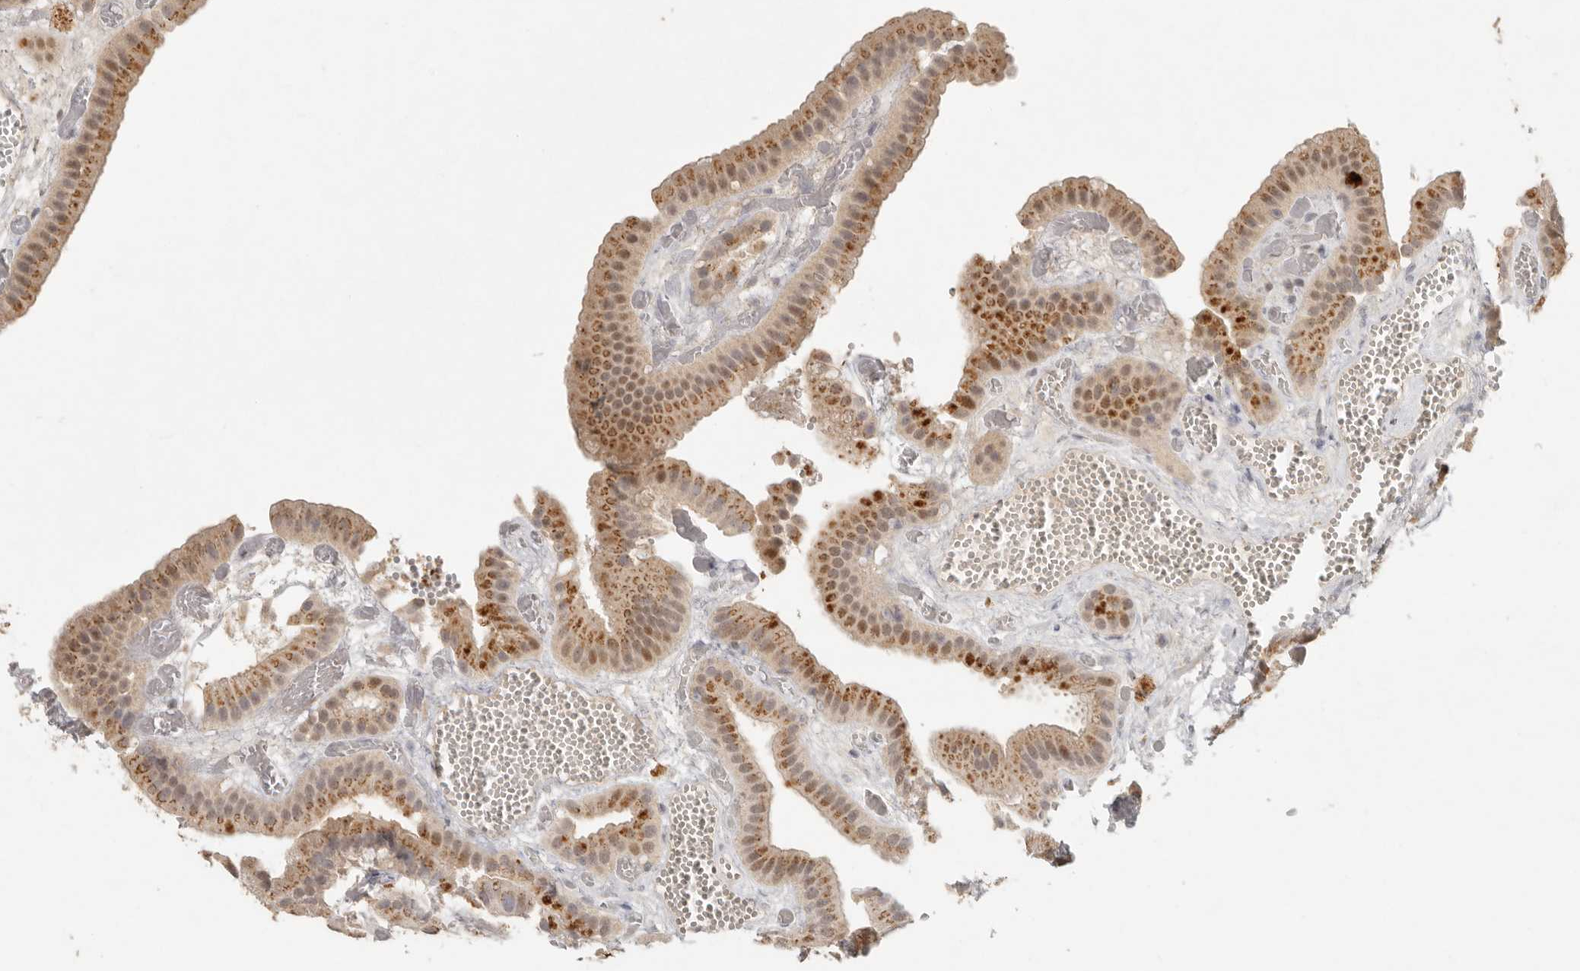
{"staining": {"intensity": "moderate", "quantity": ">75%", "location": "cytoplasmic/membranous,nuclear"}, "tissue": "gallbladder", "cell_type": "Glandular cells", "image_type": "normal", "snomed": [{"axis": "morphology", "description": "Normal tissue, NOS"}, {"axis": "topography", "description": "Gallbladder"}], "caption": "Immunohistochemistry image of normal gallbladder: gallbladder stained using immunohistochemistry shows medium levels of moderate protein expression localized specifically in the cytoplasmic/membranous,nuclear of glandular cells, appearing as a cytoplasmic/membranous,nuclear brown color.", "gene": "LRRC75A", "patient": {"sex": "female", "age": 64}}